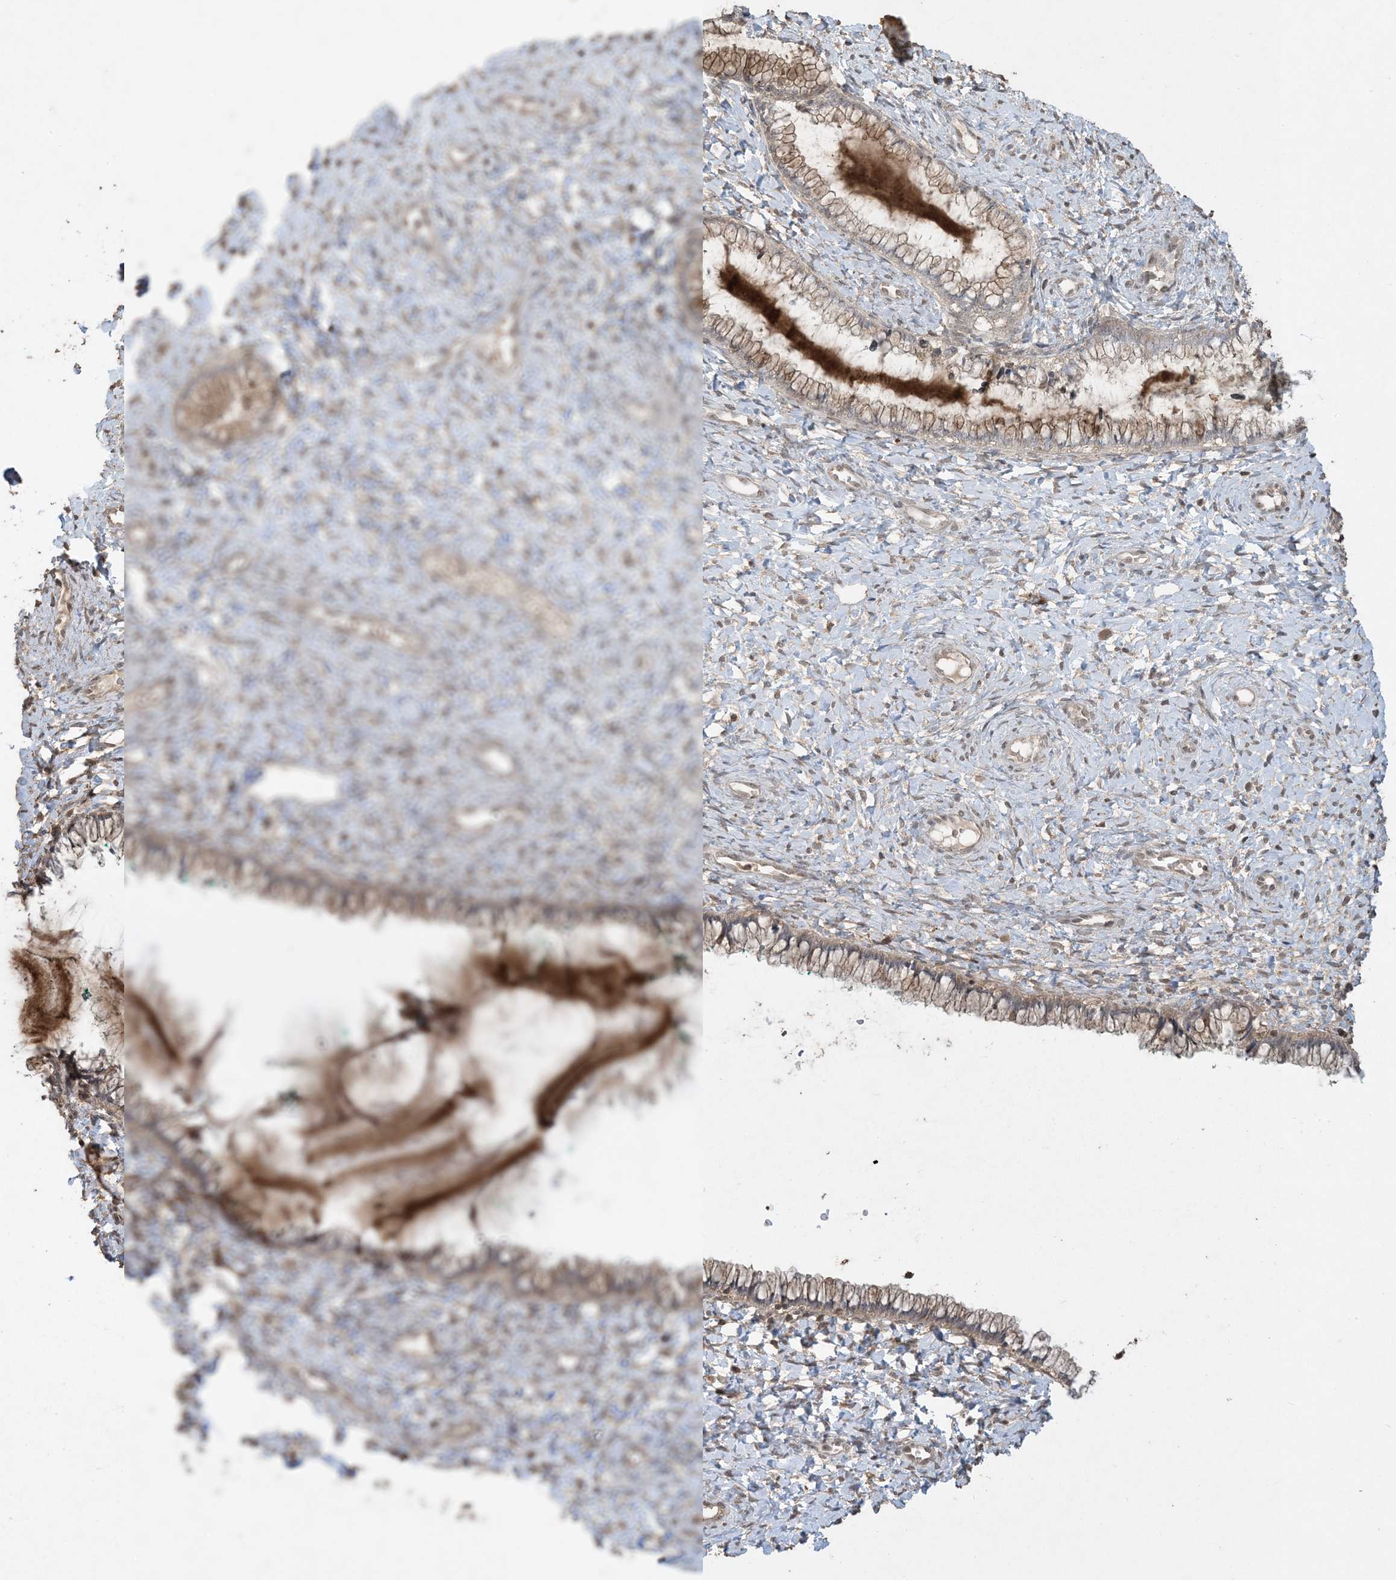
{"staining": {"intensity": "weak", "quantity": ">75%", "location": "cytoplasmic/membranous"}, "tissue": "cervix", "cell_type": "Glandular cells", "image_type": "normal", "snomed": [{"axis": "morphology", "description": "Normal tissue, NOS"}, {"axis": "morphology", "description": "Adenocarcinoma, NOS"}, {"axis": "topography", "description": "Cervix"}], "caption": "Human cervix stained for a protein (brown) shows weak cytoplasmic/membranous positive expression in about >75% of glandular cells.", "gene": "EFCAB8", "patient": {"sex": "female", "age": 29}}